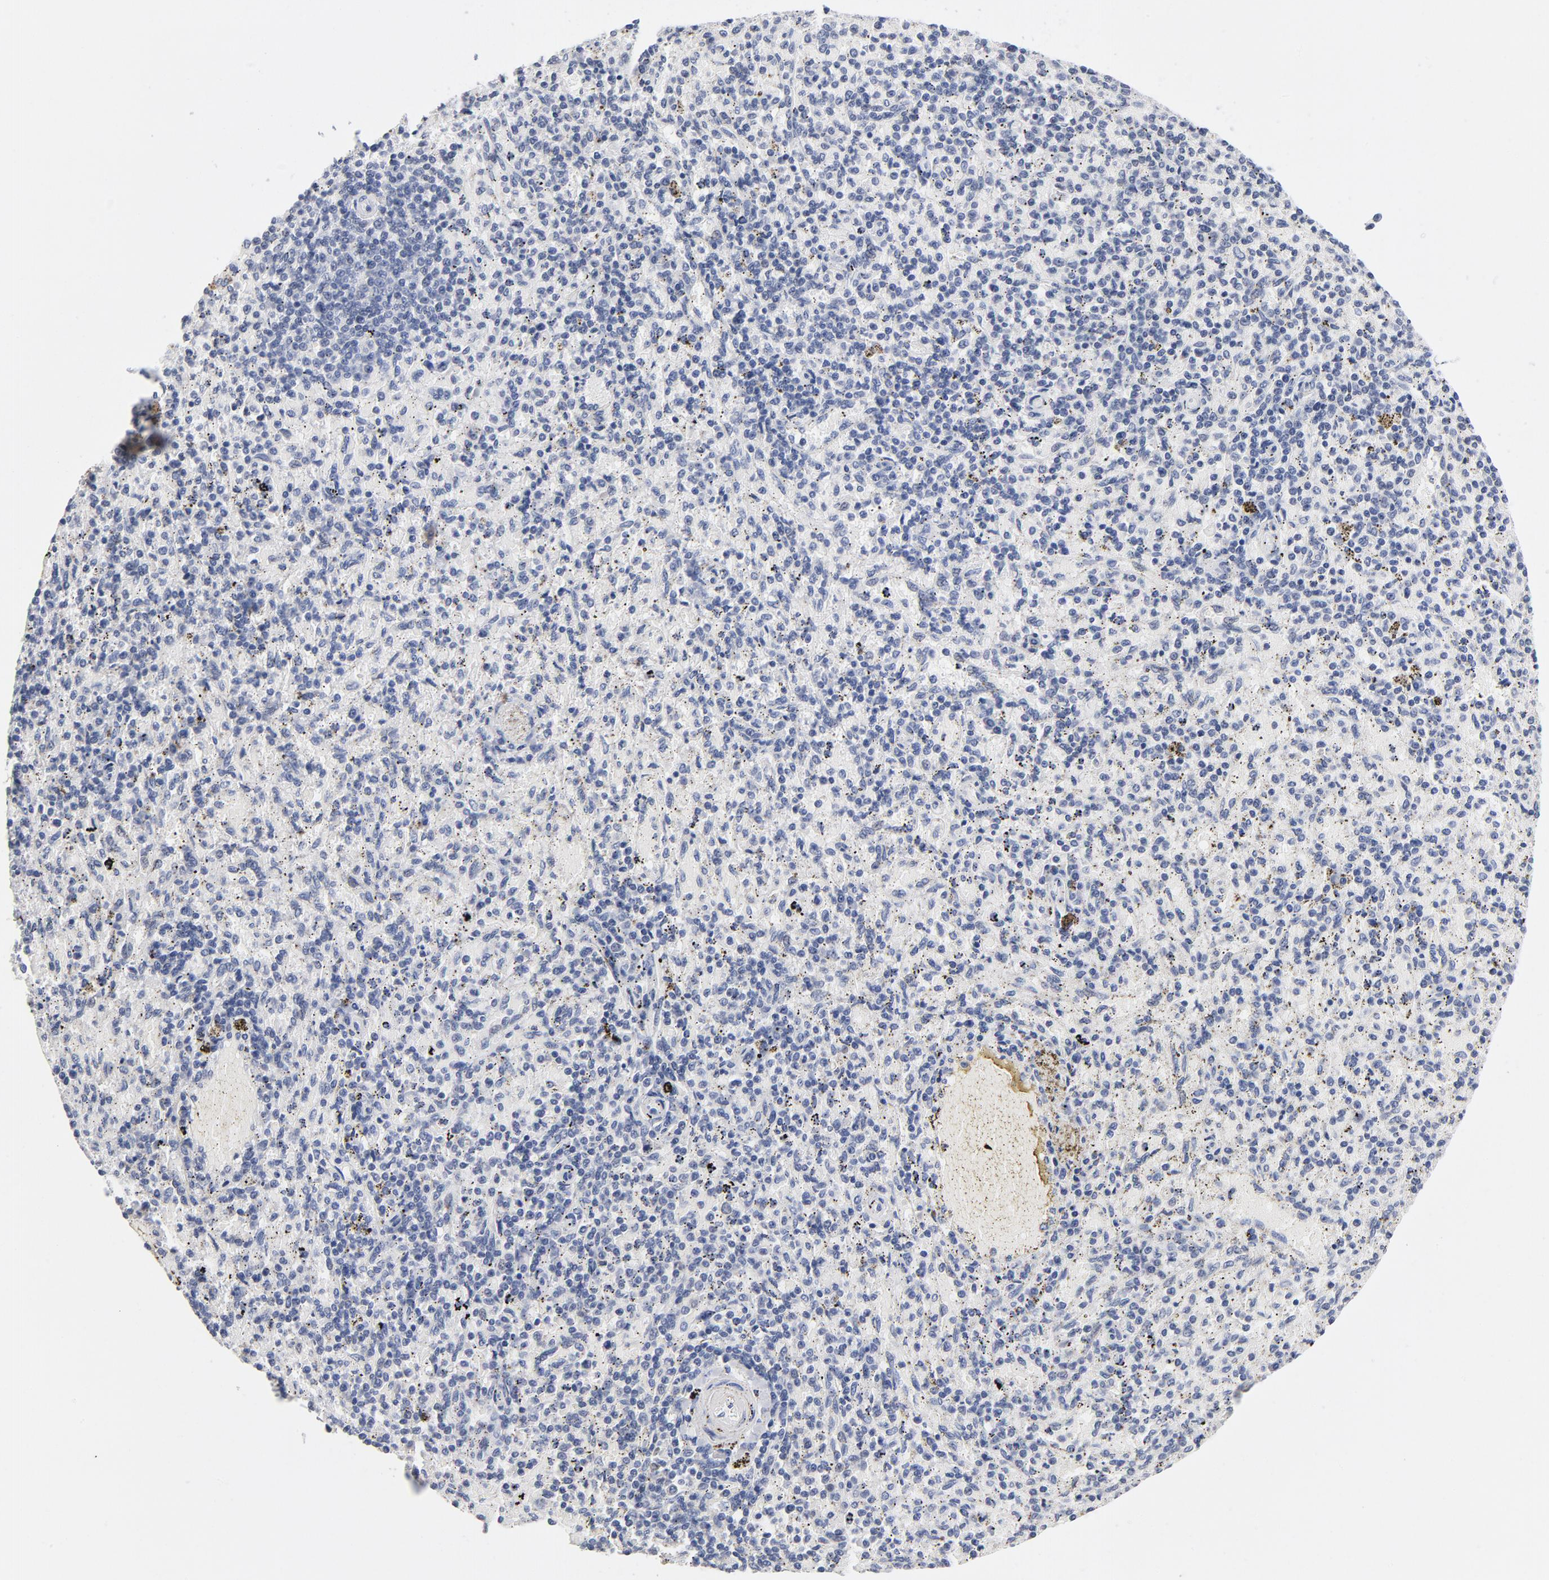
{"staining": {"intensity": "negative", "quantity": "none", "location": "none"}, "tissue": "spleen", "cell_type": "Cells in red pulp", "image_type": "normal", "snomed": [{"axis": "morphology", "description": "Normal tissue, NOS"}, {"axis": "topography", "description": "Spleen"}], "caption": "Human spleen stained for a protein using IHC demonstrates no staining in cells in red pulp.", "gene": "RBM3", "patient": {"sex": "female", "age": 43}}